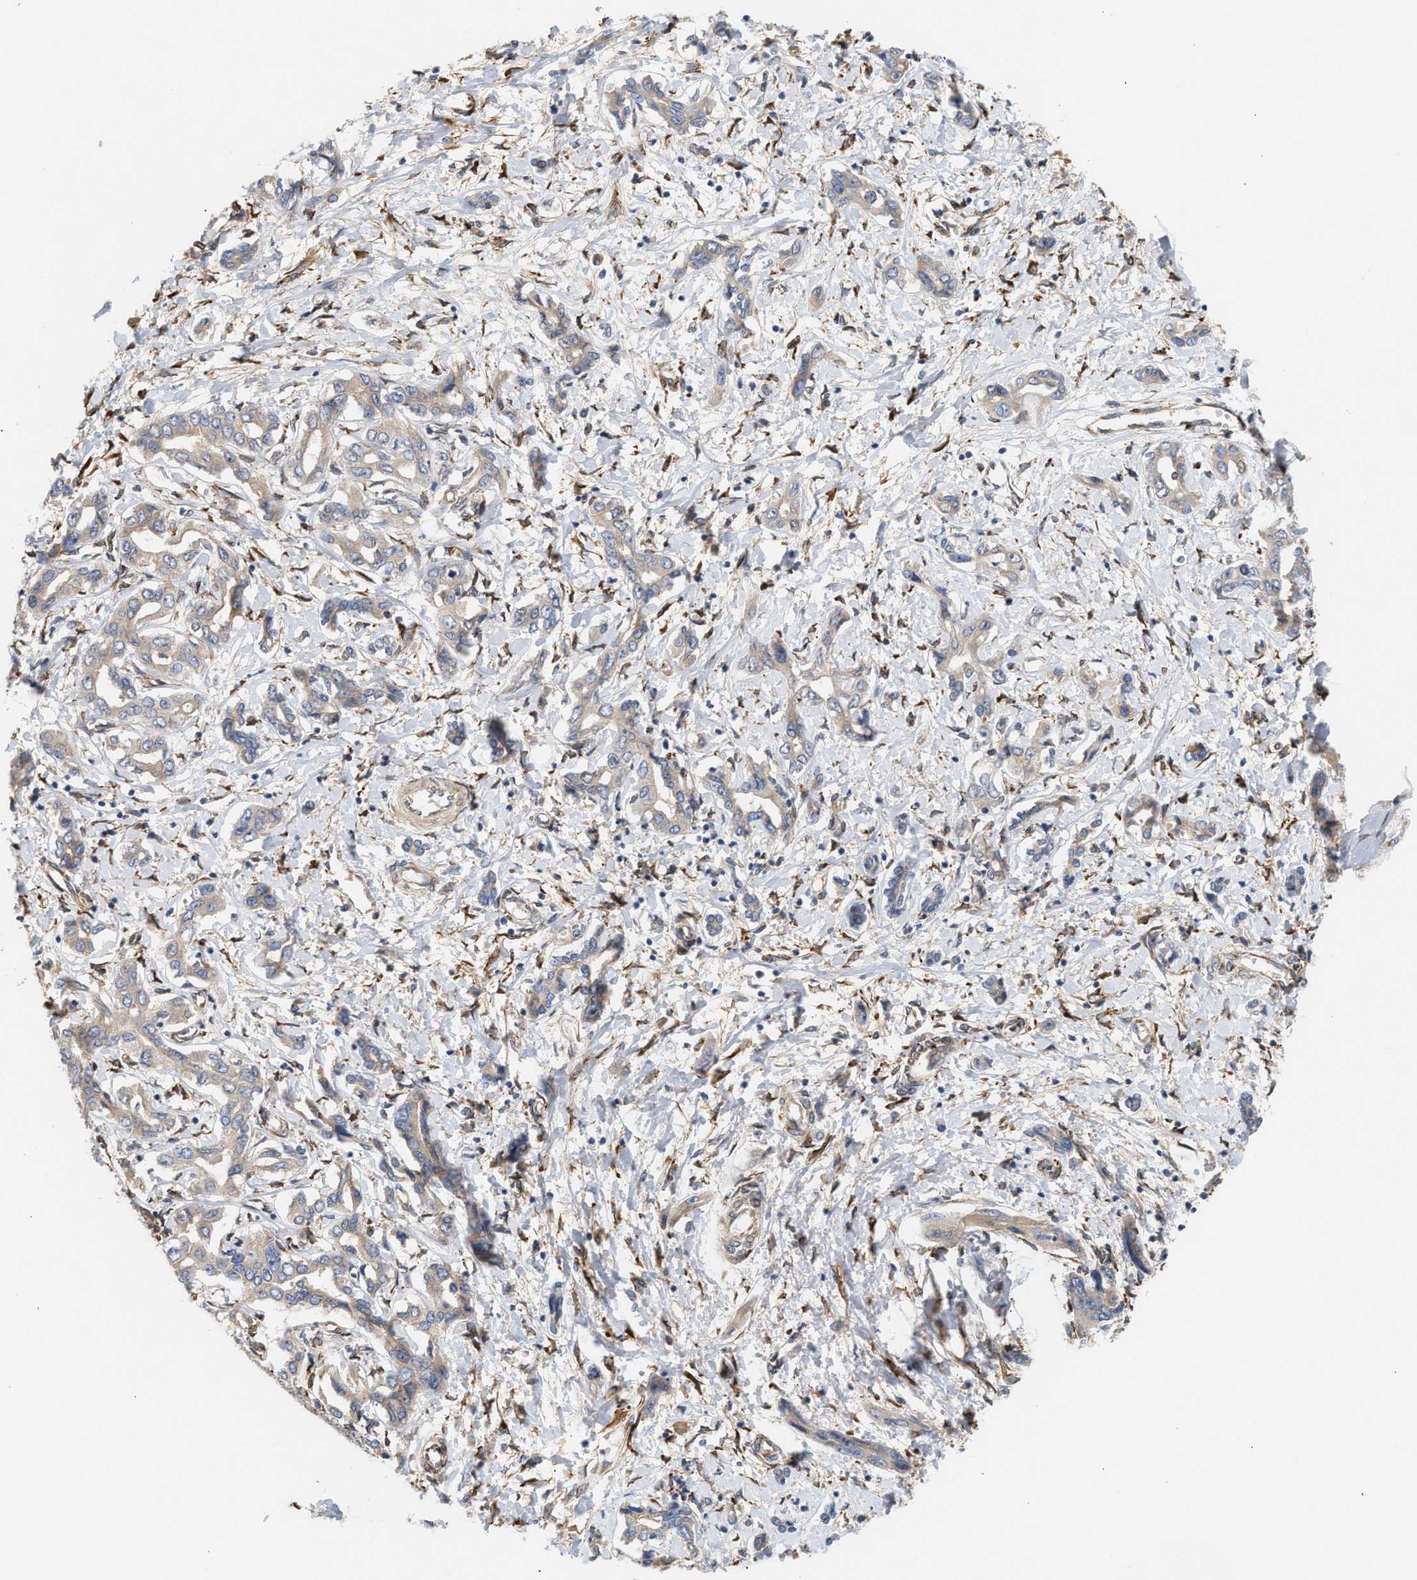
{"staining": {"intensity": "negative", "quantity": "none", "location": "none"}, "tissue": "liver cancer", "cell_type": "Tumor cells", "image_type": "cancer", "snomed": [{"axis": "morphology", "description": "Cholangiocarcinoma"}, {"axis": "topography", "description": "Liver"}], "caption": "Tumor cells are negative for brown protein staining in liver cholangiocarcinoma.", "gene": "PLCD1", "patient": {"sex": "male", "age": 59}}